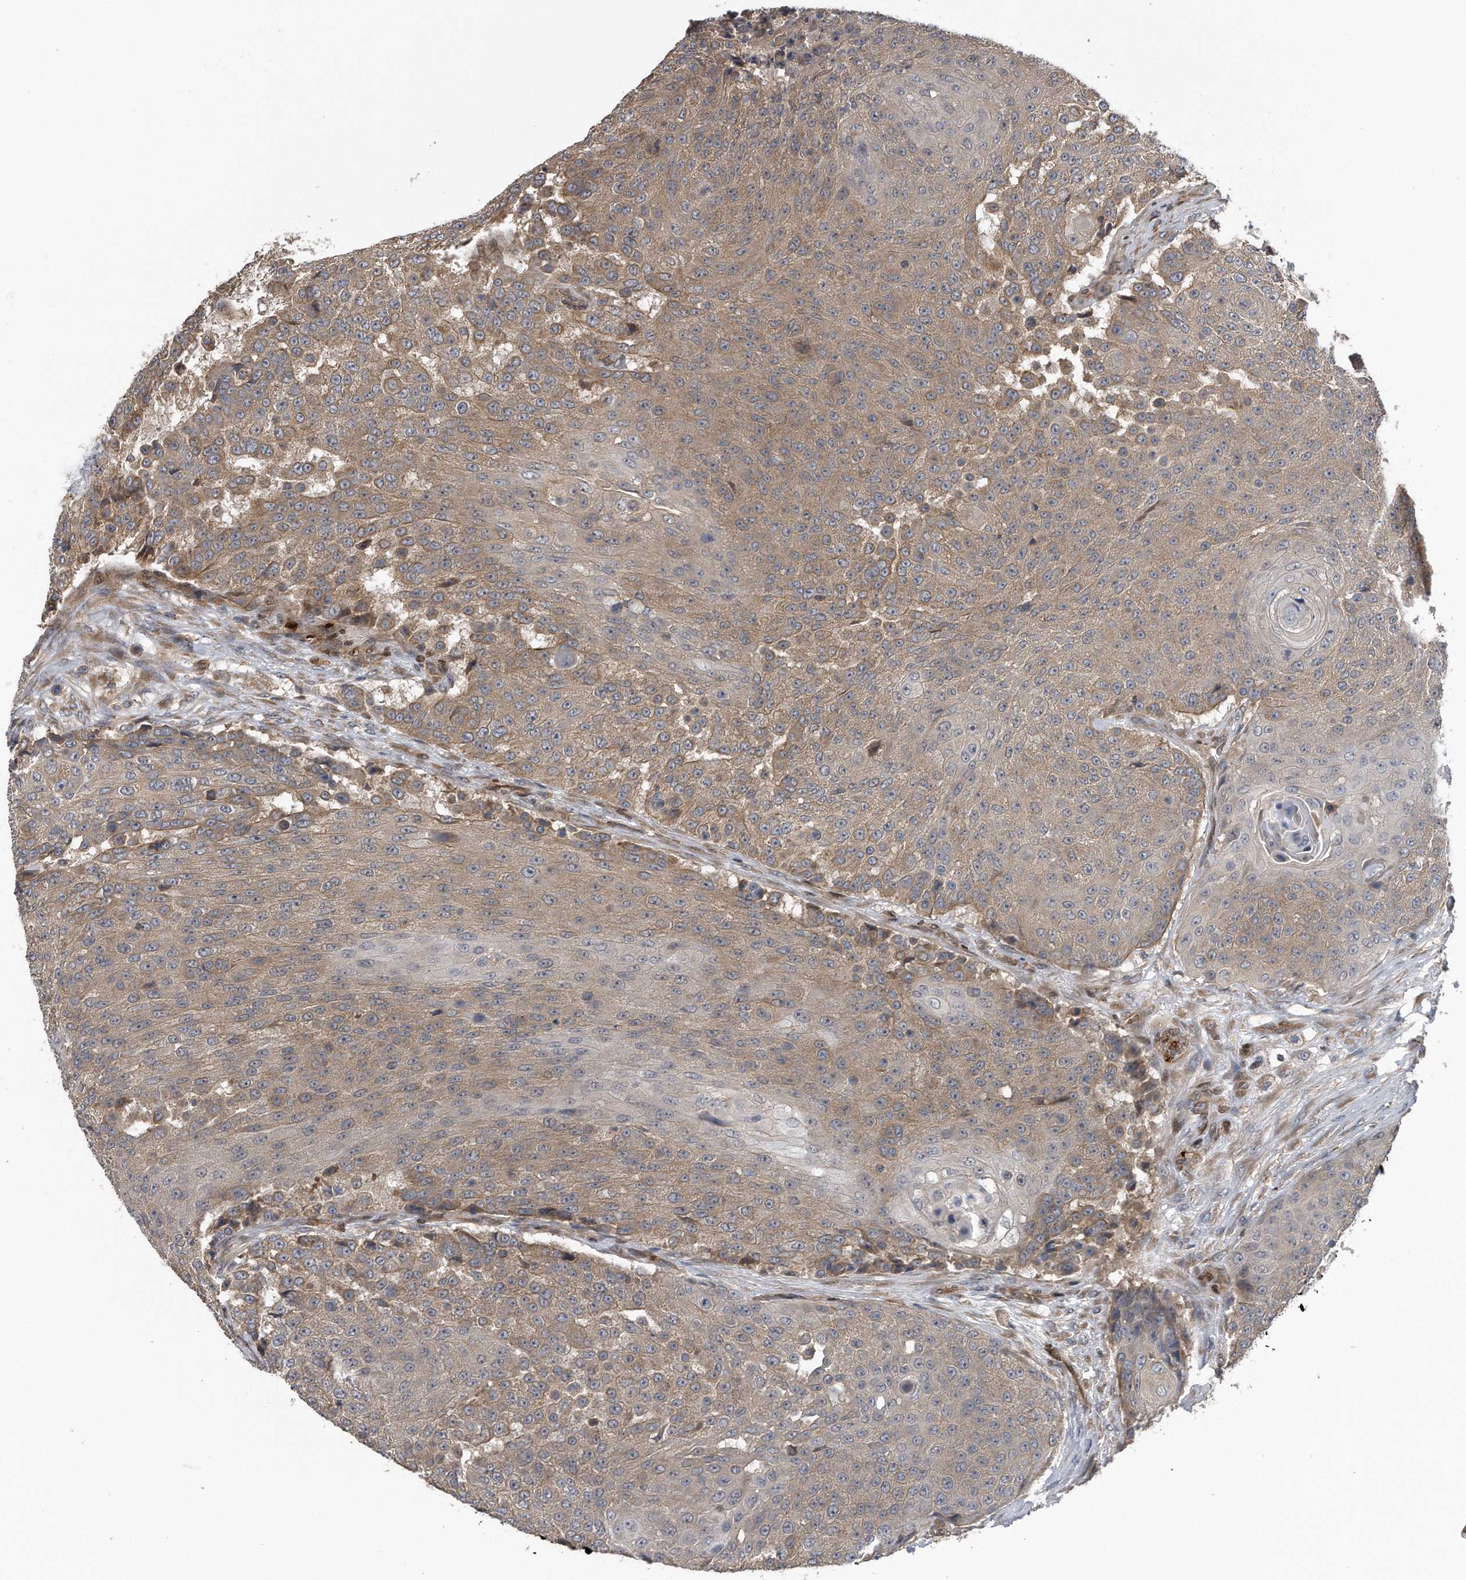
{"staining": {"intensity": "moderate", "quantity": ">75%", "location": "cytoplasmic/membranous"}, "tissue": "urothelial cancer", "cell_type": "Tumor cells", "image_type": "cancer", "snomed": [{"axis": "morphology", "description": "Urothelial carcinoma, High grade"}, {"axis": "topography", "description": "Urinary bladder"}], "caption": "High-grade urothelial carcinoma stained with a brown dye reveals moderate cytoplasmic/membranous positive positivity in about >75% of tumor cells.", "gene": "ZNF79", "patient": {"sex": "female", "age": 63}}